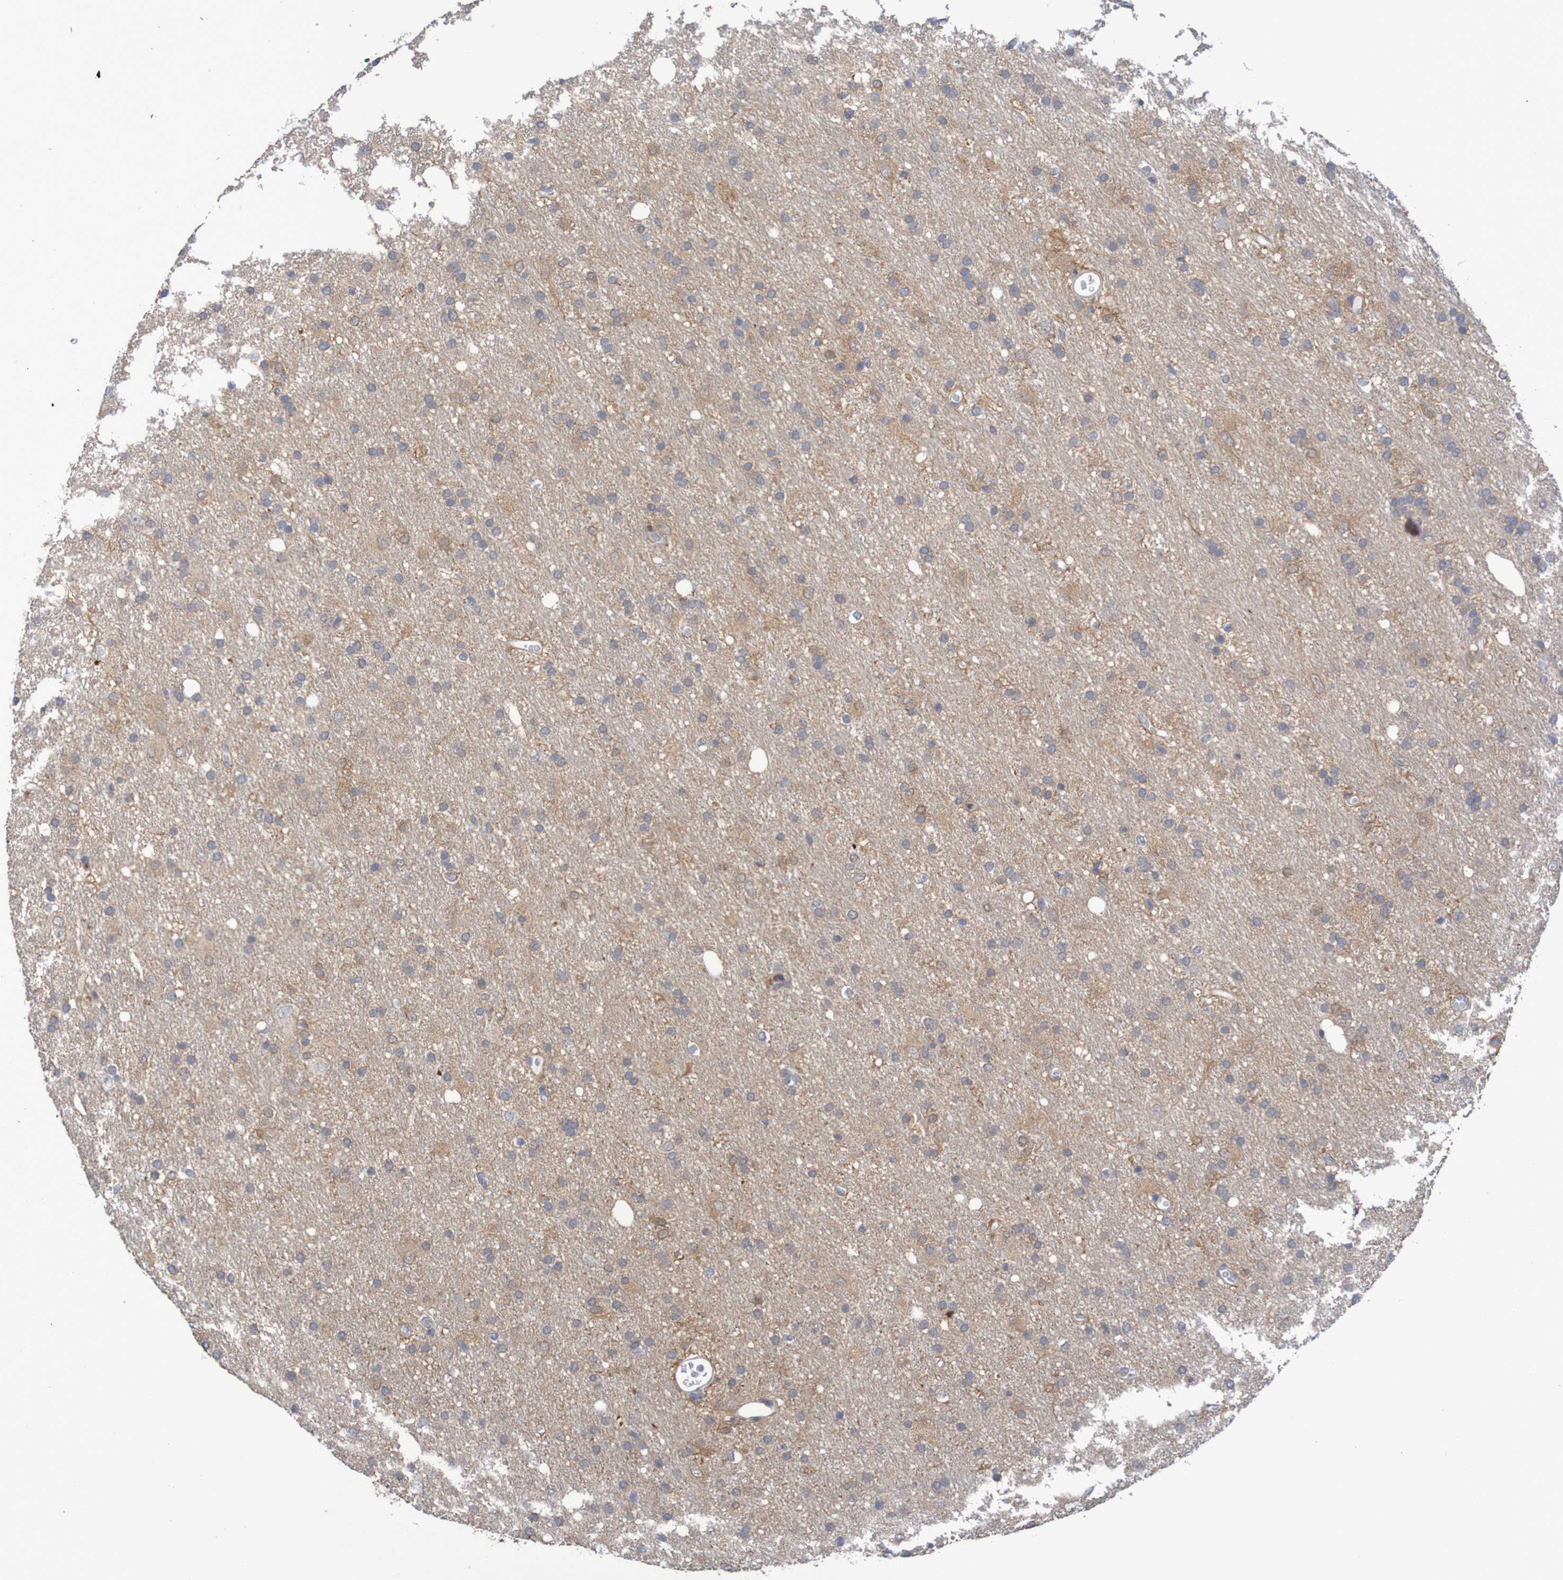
{"staining": {"intensity": "negative", "quantity": "none", "location": "none"}, "tissue": "glioma", "cell_type": "Tumor cells", "image_type": "cancer", "snomed": [{"axis": "morphology", "description": "Glioma, malignant, Low grade"}, {"axis": "topography", "description": "Brain"}], "caption": "Protein analysis of malignant low-grade glioma shows no significant expression in tumor cells.", "gene": "C3orf18", "patient": {"sex": "male", "age": 77}}